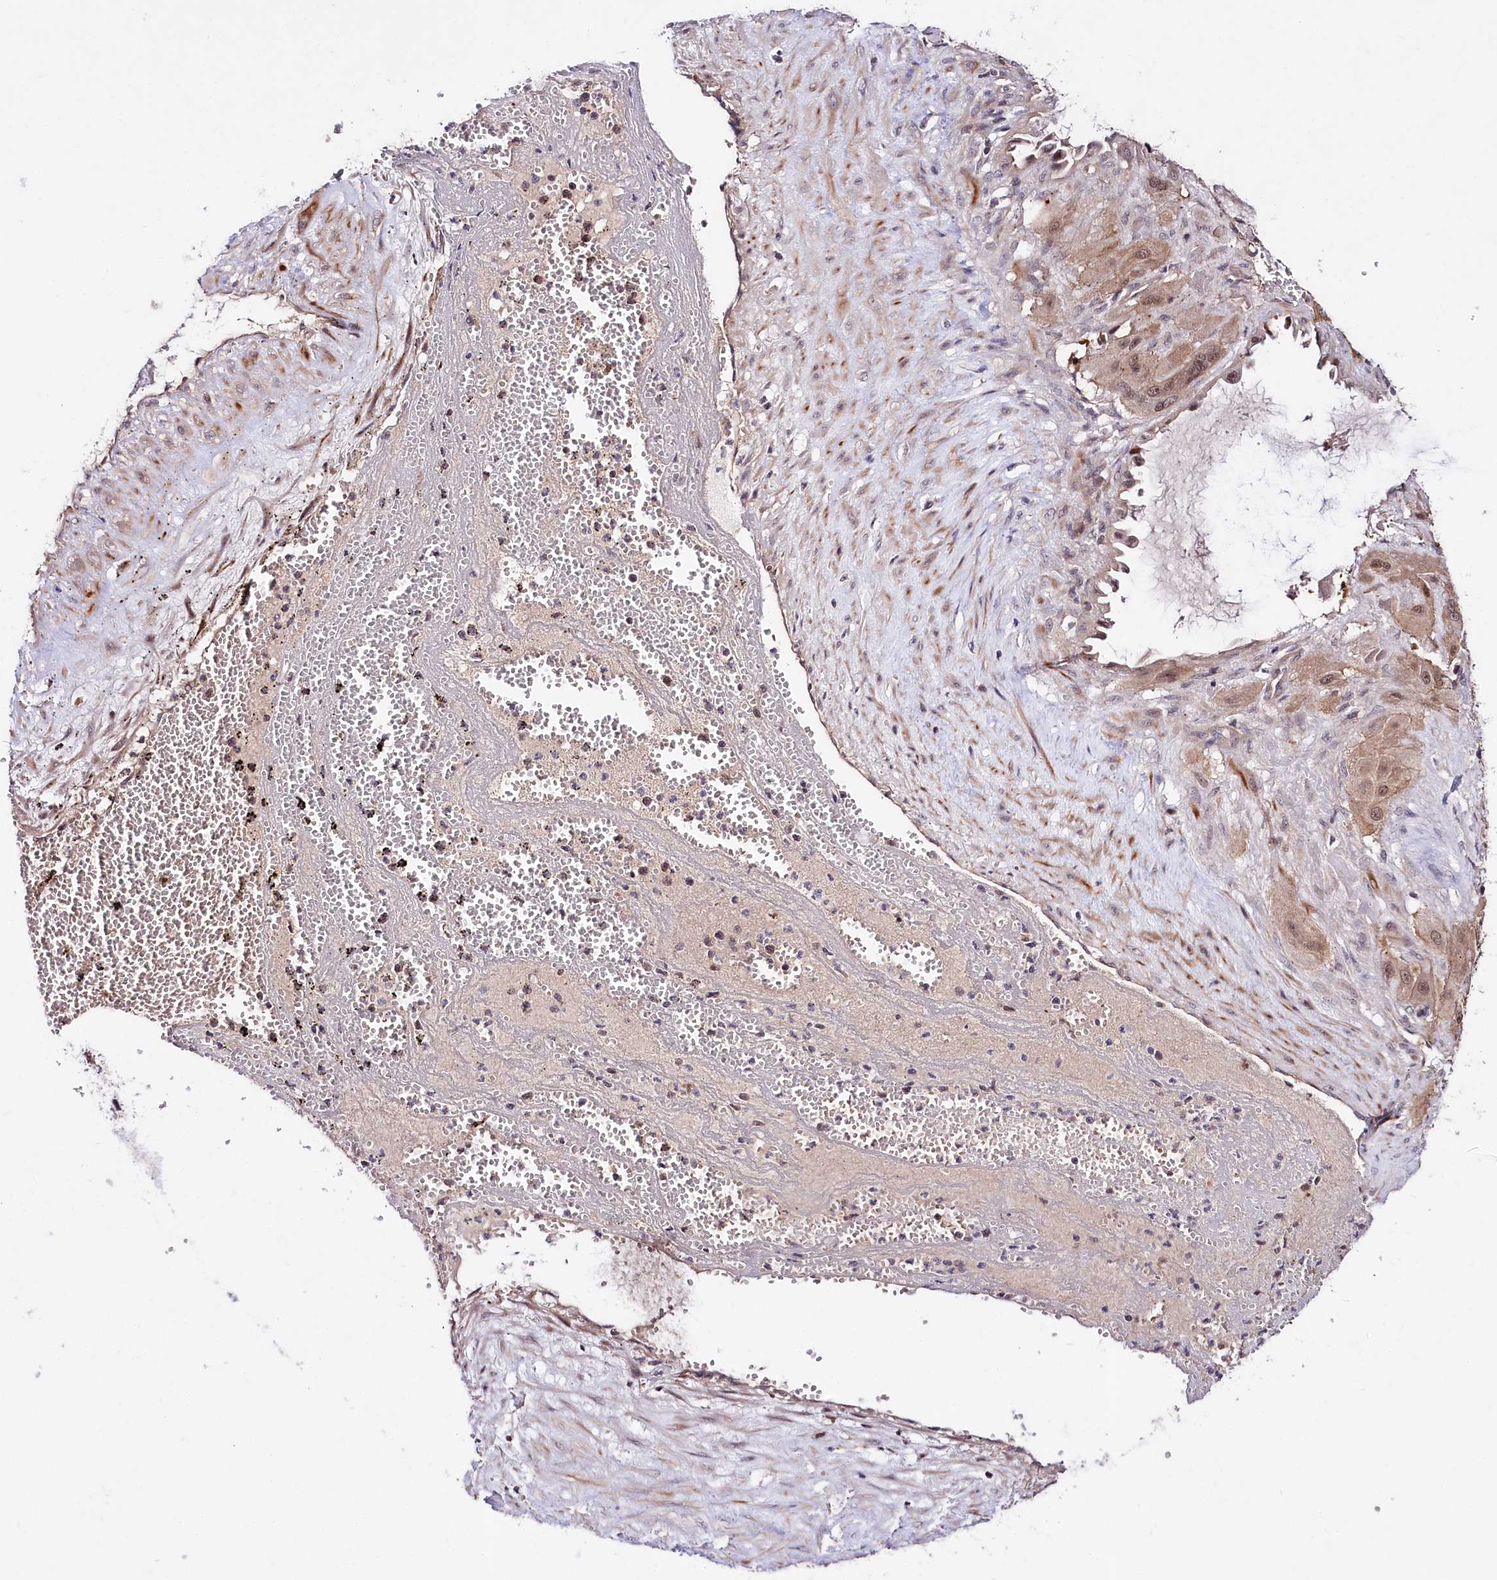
{"staining": {"intensity": "moderate", "quantity": ">75%", "location": "cytoplasmic/membranous,nuclear"}, "tissue": "cervical cancer", "cell_type": "Tumor cells", "image_type": "cancer", "snomed": [{"axis": "morphology", "description": "Squamous cell carcinoma, NOS"}, {"axis": "topography", "description": "Cervix"}], "caption": "The photomicrograph displays staining of cervical cancer (squamous cell carcinoma), revealing moderate cytoplasmic/membranous and nuclear protein expression (brown color) within tumor cells.", "gene": "TAFAZZIN", "patient": {"sex": "female", "age": 34}}